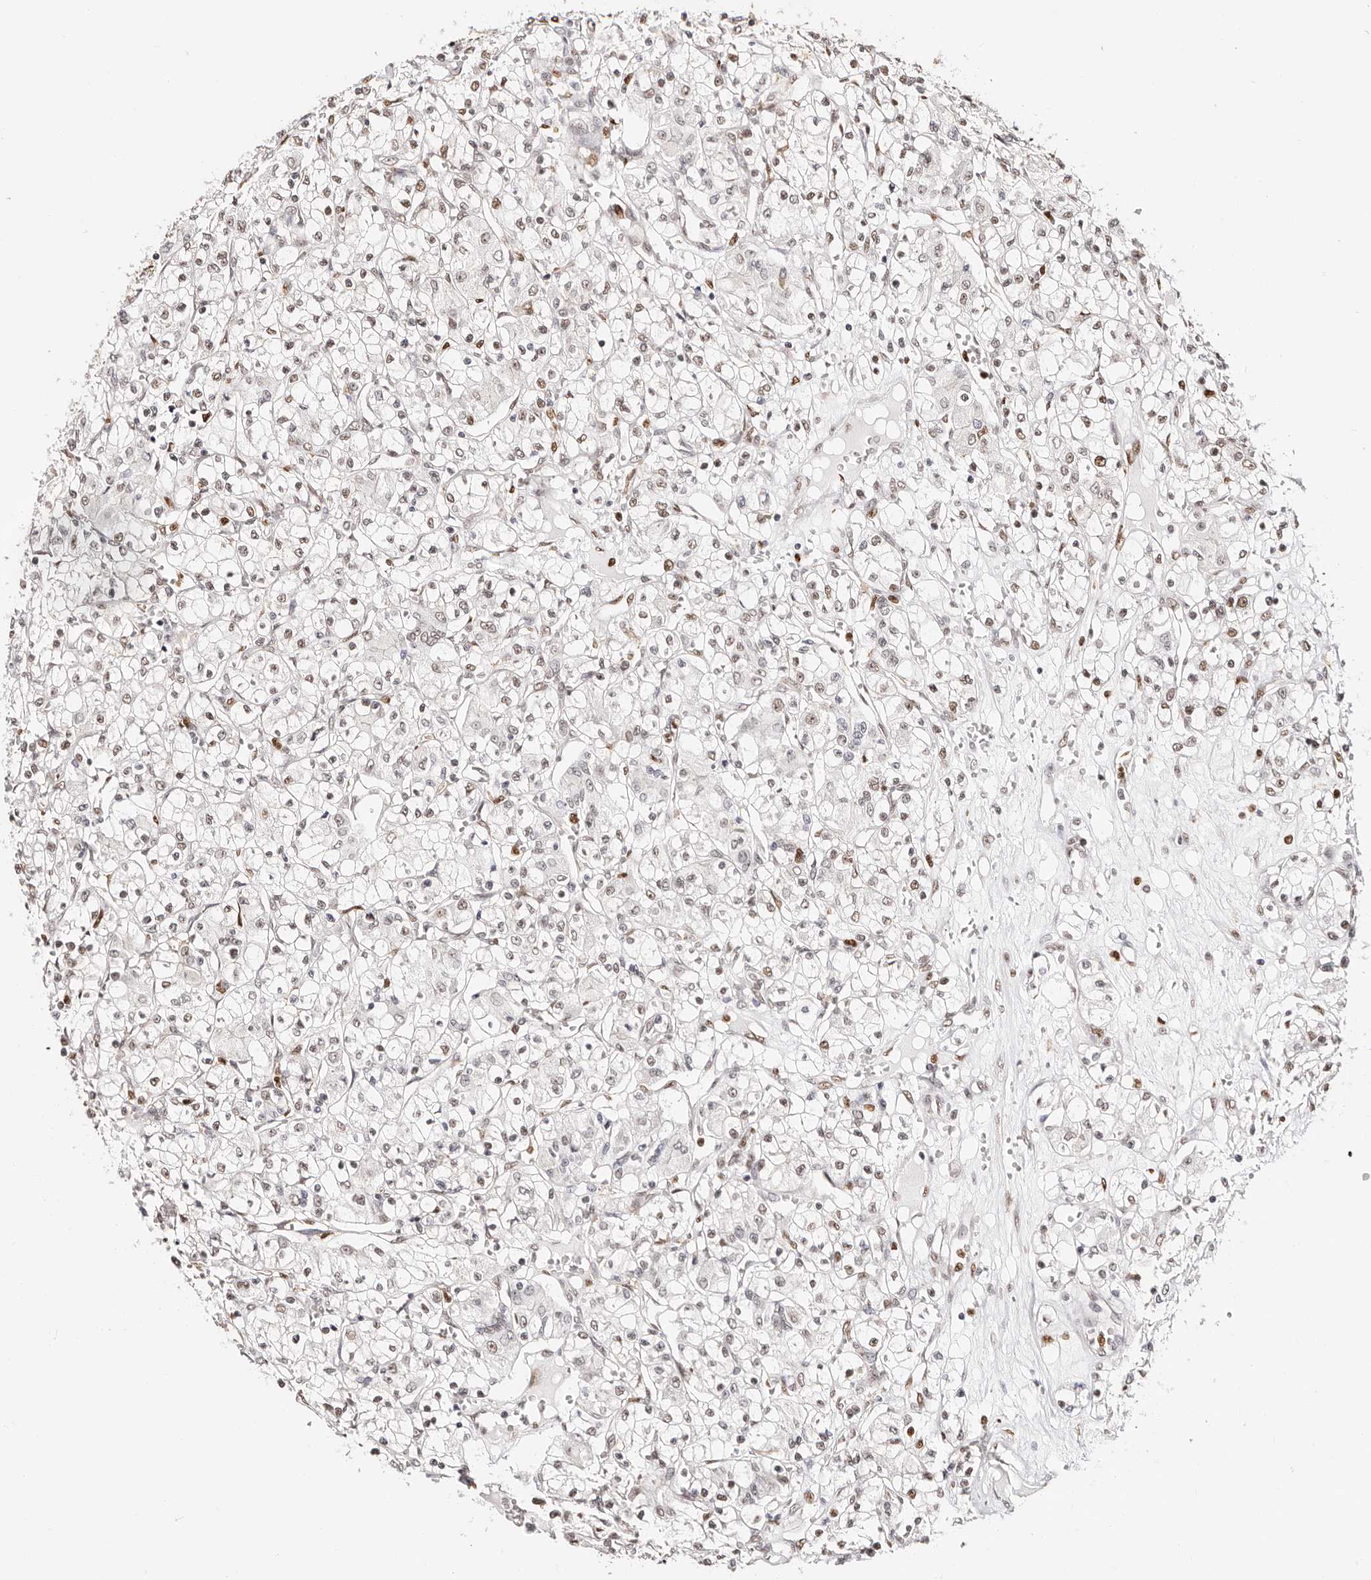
{"staining": {"intensity": "weak", "quantity": "25%-75%", "location": "nuclear"}, "tissue": "renal cancer", "cell_type": "Tumor cells", "image_type": "cancer", "snomed": [{"axis": "morphology", "description": "Adenocarcinoma, NOS"}, {"axis": "topography", "description": "Kidney"}], "caption": "Protein staining by immunohistochemistry (IHC) shows weak nuclear positivity in about 25%-75% of tumor cells in renal cancer. (DAB (3,3'-diaminobenzidine) IHC, brown staining for protein, blue staining for nuclei).", "gene": "TKT", "patient": {"sex": "female", "age": 59}}